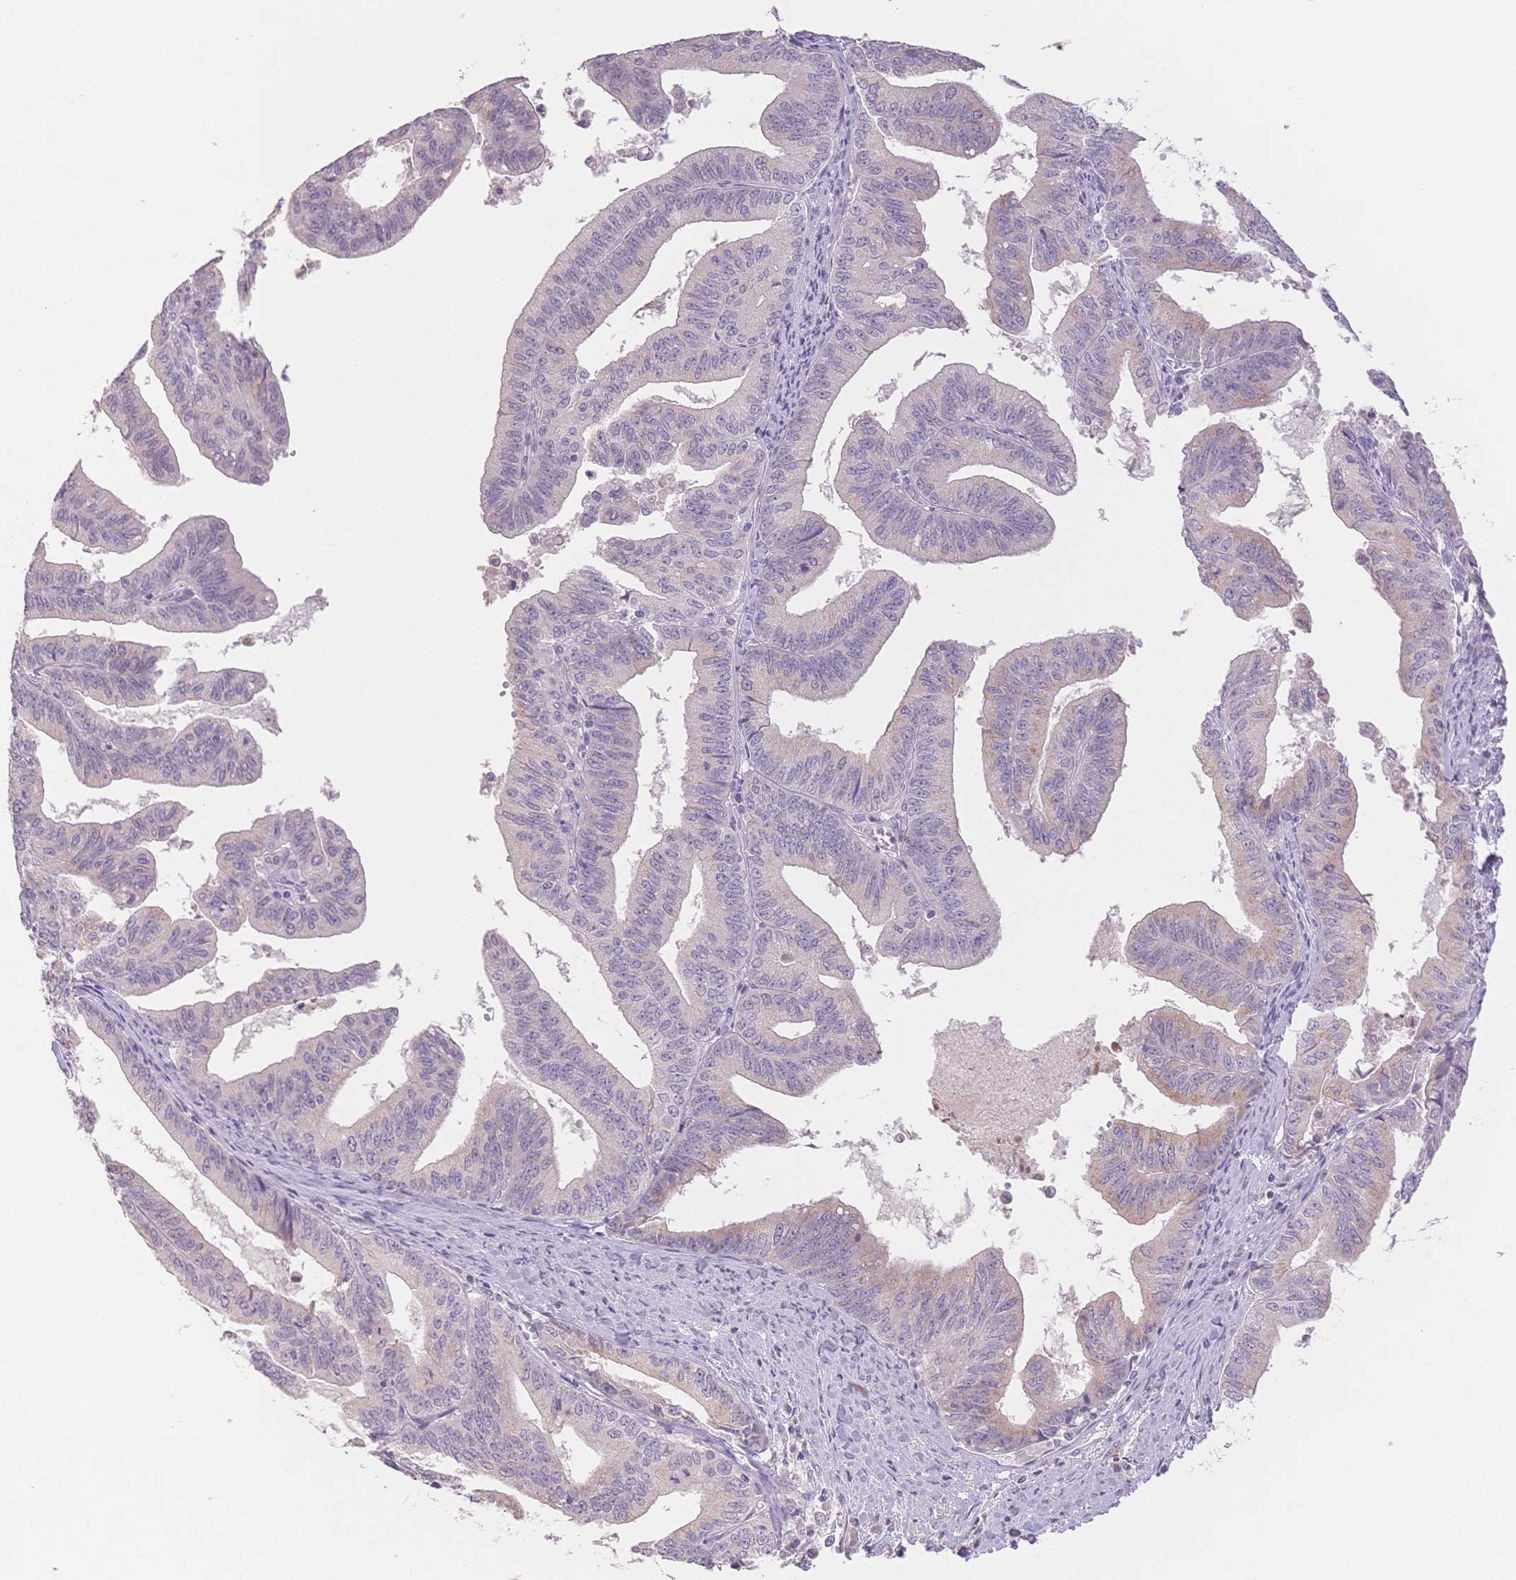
{"staining": {"intensity": "weak", "quantity": "<25%", "location": "cytoplasmic/membranous"}, "tissue": "endometrial cancer", "cell_type": "Tumor cells", "image_type": "cancer", "snomed": [{"axis": "morphology", "description": "Adenocarcinoma, NOS"}, {"axis": "topography", "description": "Endometrium"}], "caption": "DAB (3,3'-diaminobenzidine) immunohistochemical staining of human endometrial adenocarcinoma exhibits no significant positivity in tumor cells.", "gene": "SUV39H2", "patient": {"sex": "female", "age": 65}}